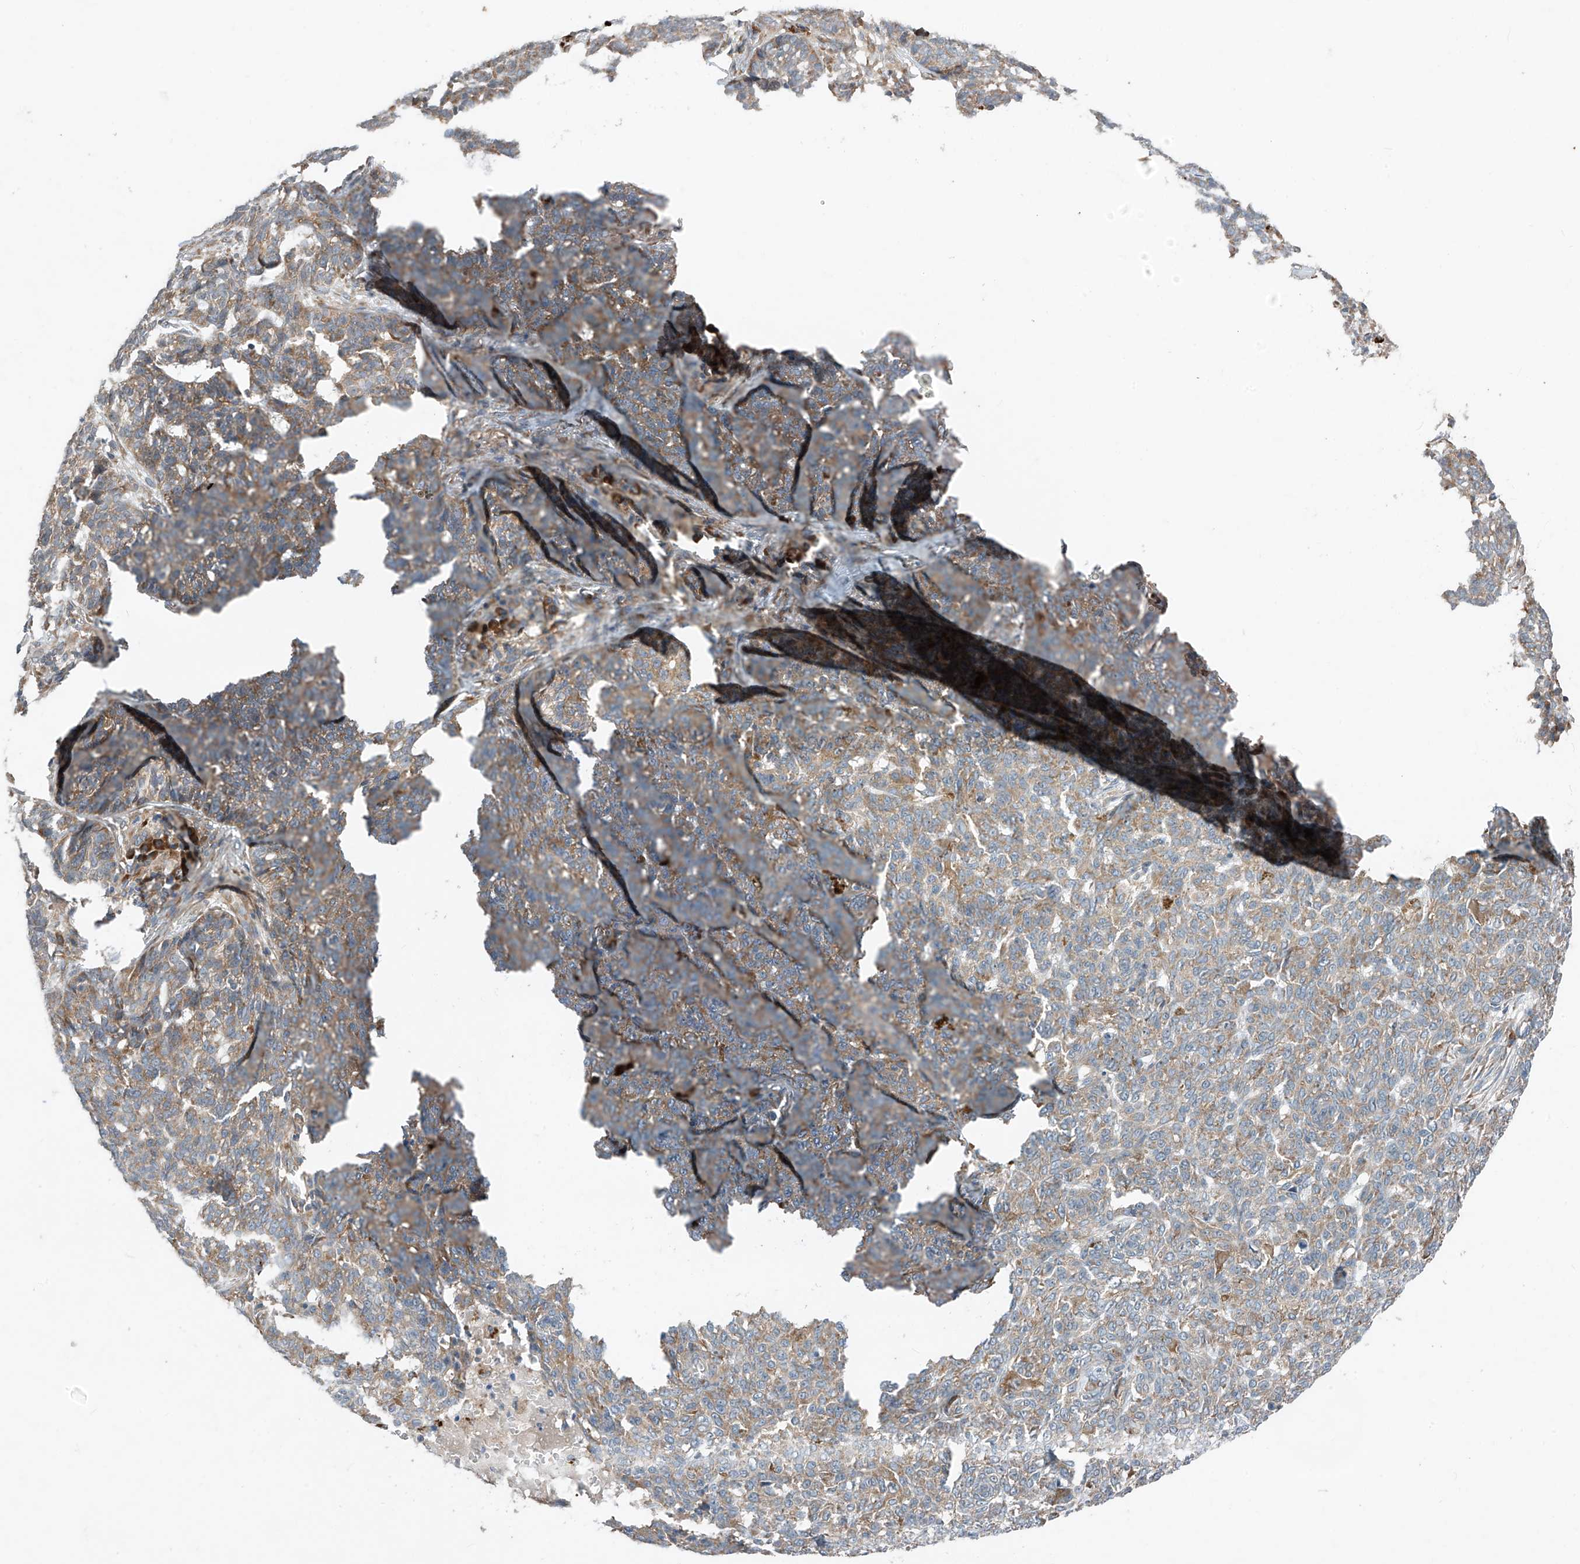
{"staining": {"intensity": "weak", "quantity": ">75%", "location": "cytoplasmic/membranous"}, "tissue": "skin cancer", "cell_type": "Tumor cells", "image_type": "cancer", "snomed": [{"axis": "morphology", "description": "Basal cell carcinoma"}, {"axis": "topography", "description": "Skin"}], "caption": "Protein staining exhibits weak cytoplasmic/membranous staining in approximately >75% of tumor cells in basal cell carcinoma (skin).", "gene": "RPL34", "patient": {"sex": "male", "age": 85}}